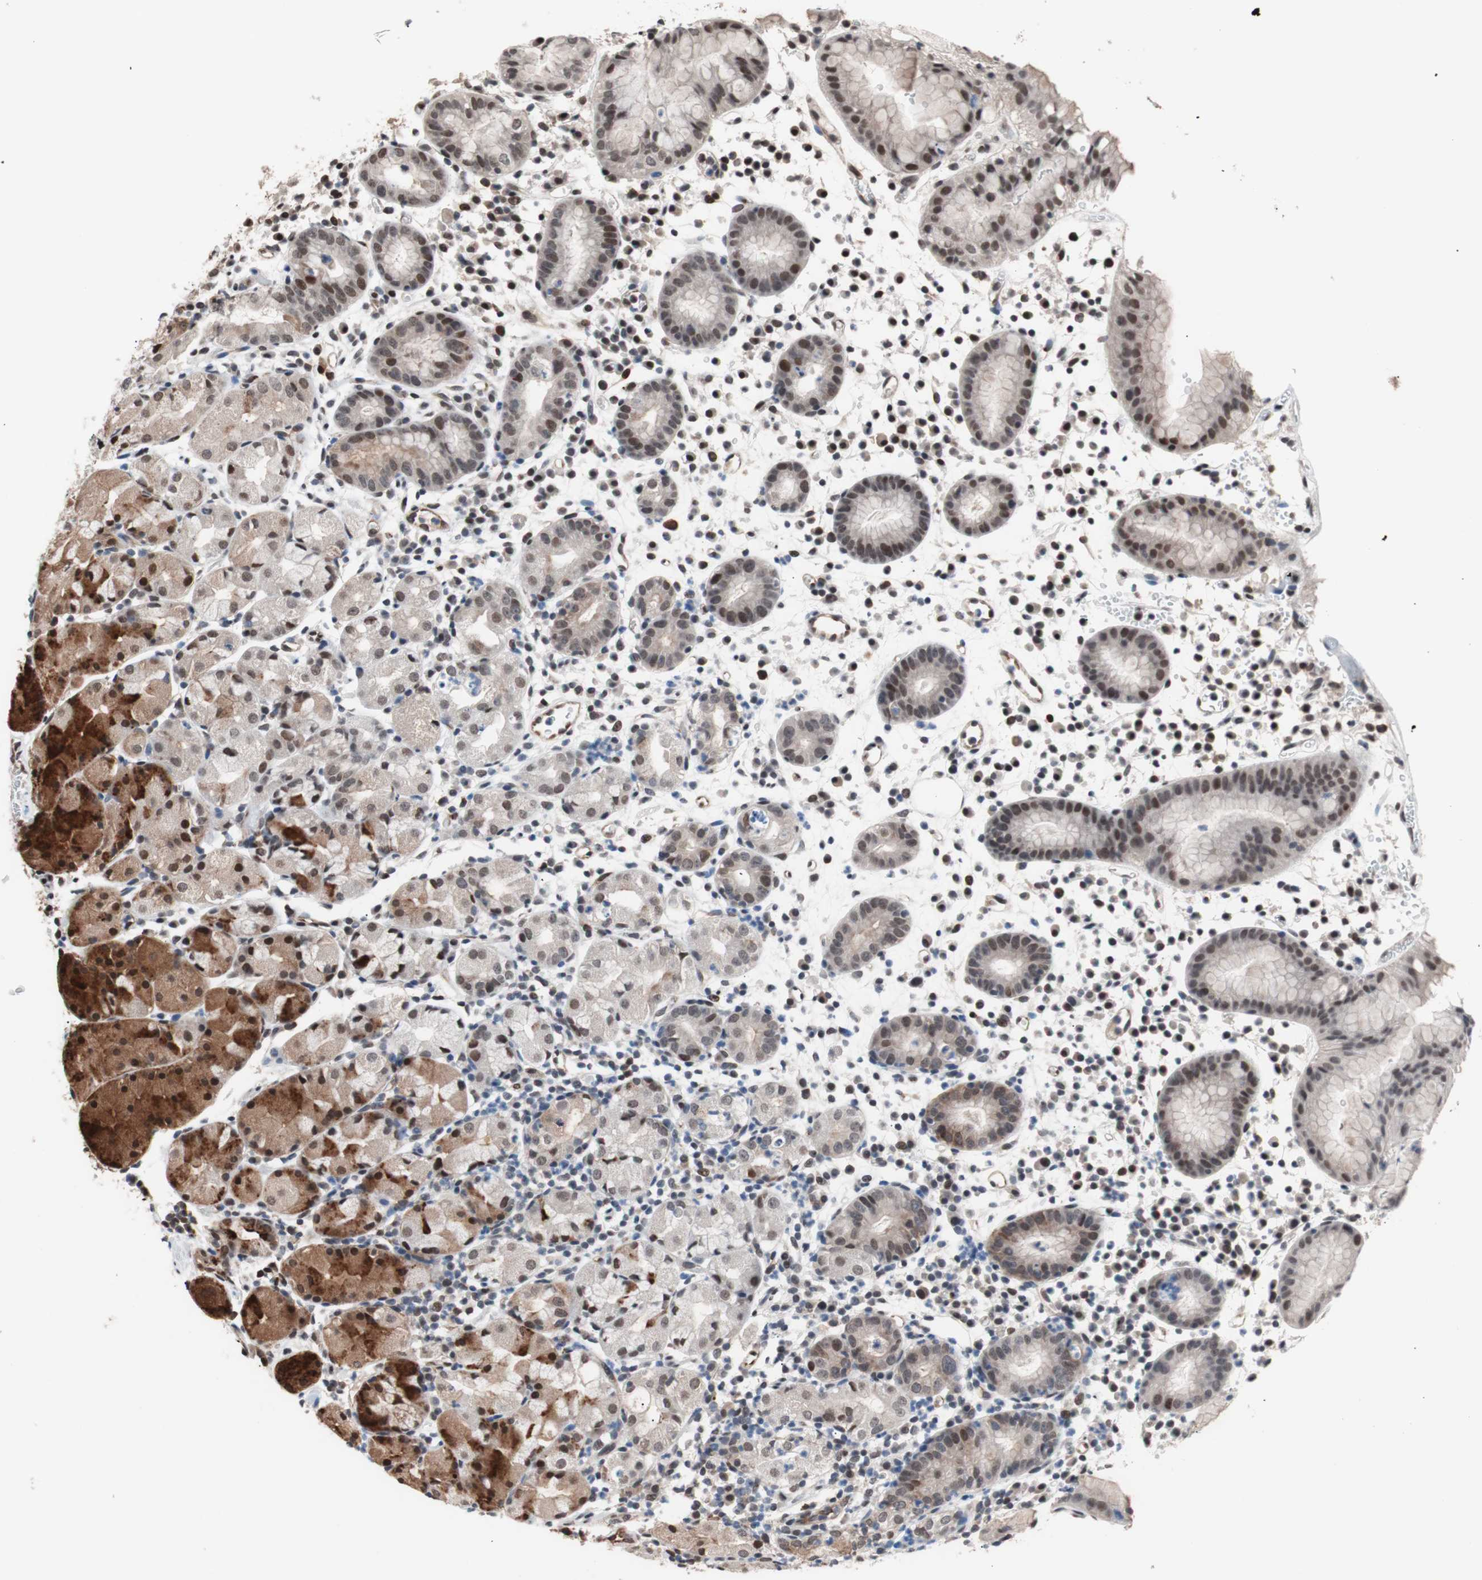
{"staining": {"intensity": "strong", "quantity": "25%-75%", "location": "cytoplasmic/membranous,nuclear"}, "tissue": "stomach", "cell_type": "Glandular cells", "image_type": "normal", "snomed": [{"axis": "morphology", "description": "Normal tissue, NOS"}, {"axis": "topography", "description": "Stomach"}, {"axis": "topography", "description": "Stomach, lower"}], "caption": "Glandular cells demonstrate strong cytoplasmic/membranous,nuclear staining in about 25%-75% of cells in benign stomach. (IHC, brightfield microscopy, high magnification).", "gene": "POGZ", "patient": {"sex": "female", "age": 75}}